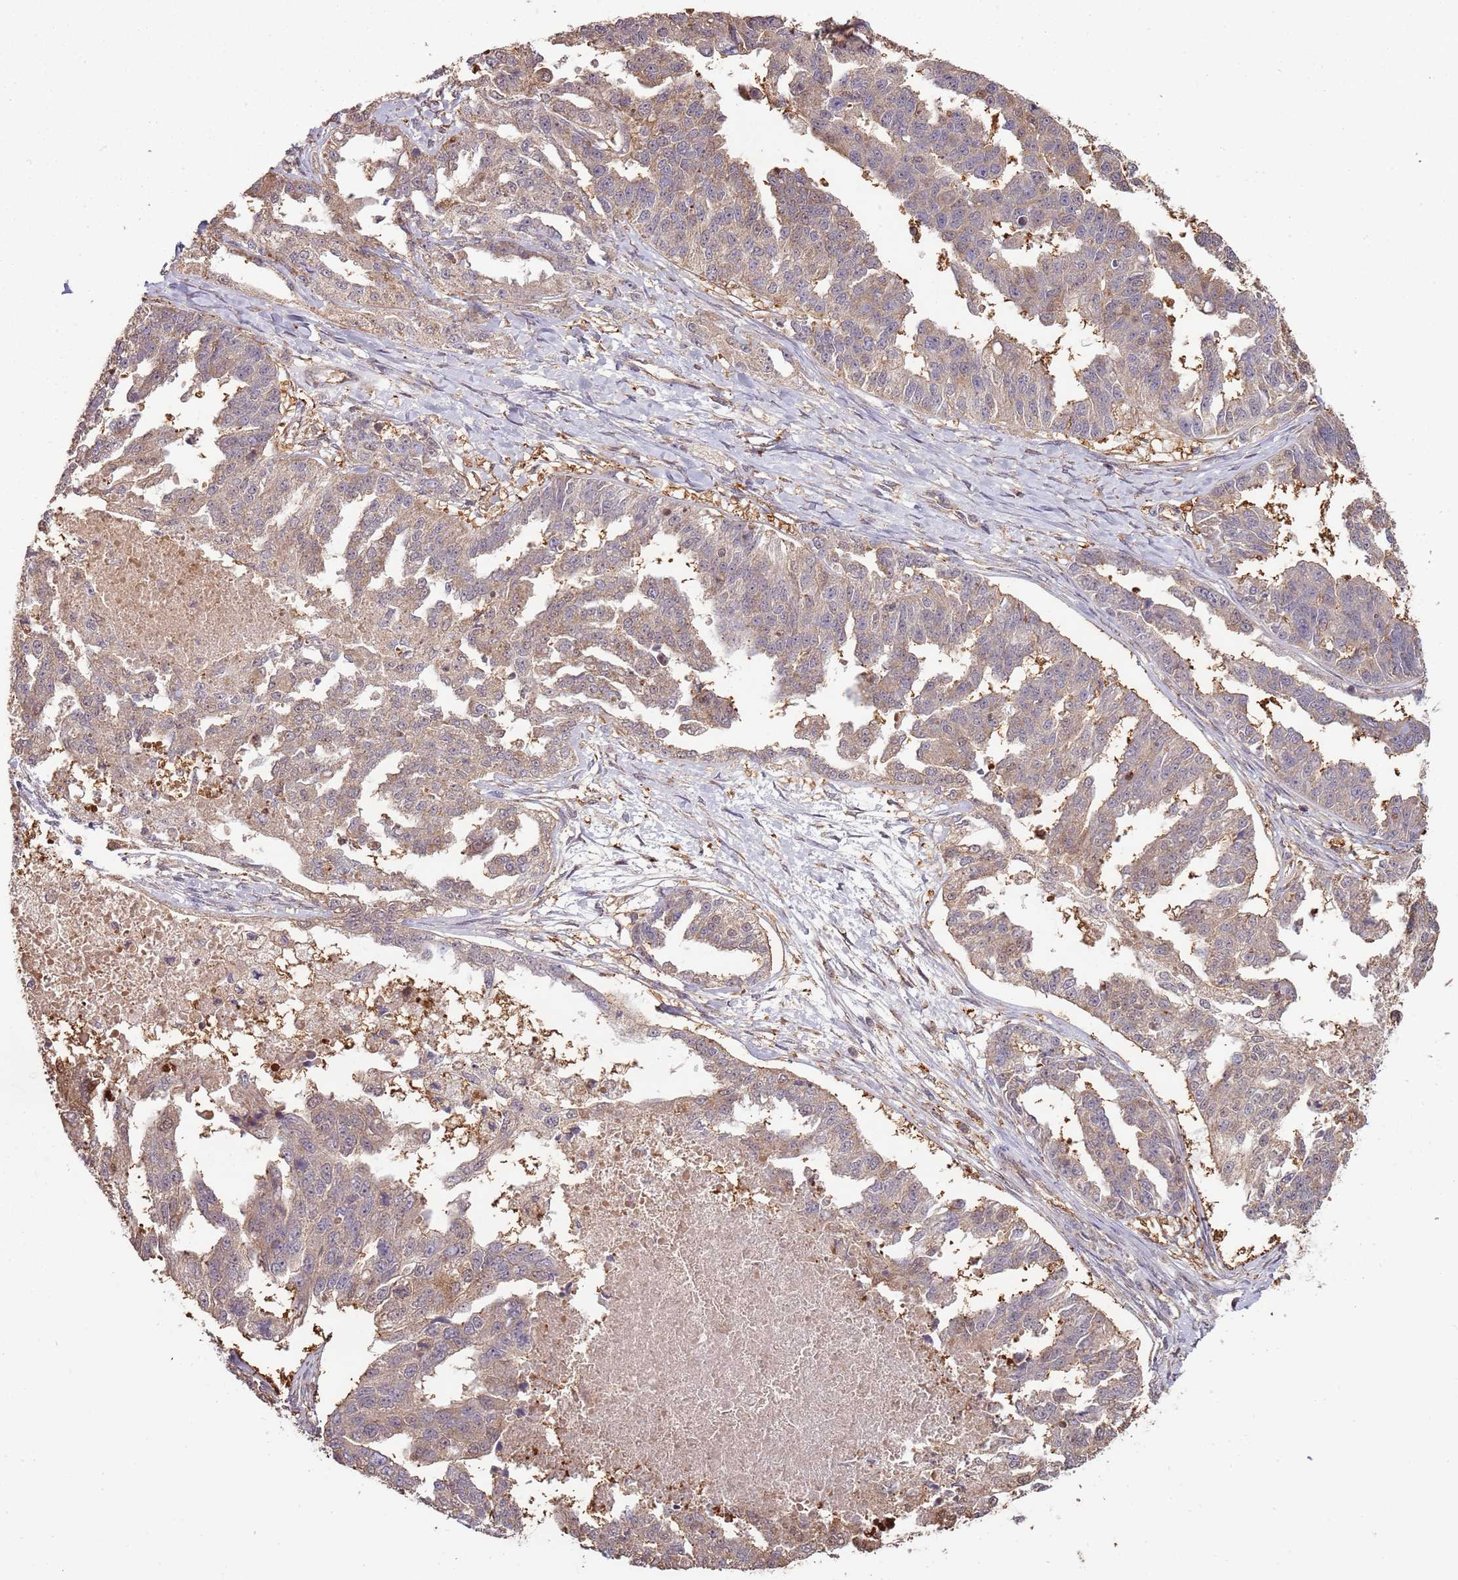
{"staining": {"intensity": "moderate", "quantity": ">75%", "location": "cytoplasmic/membranous,nuclear"}, "tissue": "ovarian cancer", "cell_type": "Tumor cells", "image_type": "cancer", "snomed": [{"axis": "morphology", "description": "Cystadenocarcinoma, serous, NOS"}, {"axis": "topography", "description": "Ovary"}], "caption": "IHC of serous cystadenocarcinoma (ovarian) exhibits medium levels of moderate cytoplasmic/membranous and nuclear expression in approximately >75% of tumor cells. (Stains: DAB in brown, nuclei in blue, Microscopy: brightfield microscopy at high magnification).", "gene": "IL17RD", "patient": {"sex": "female", "age": 58}}